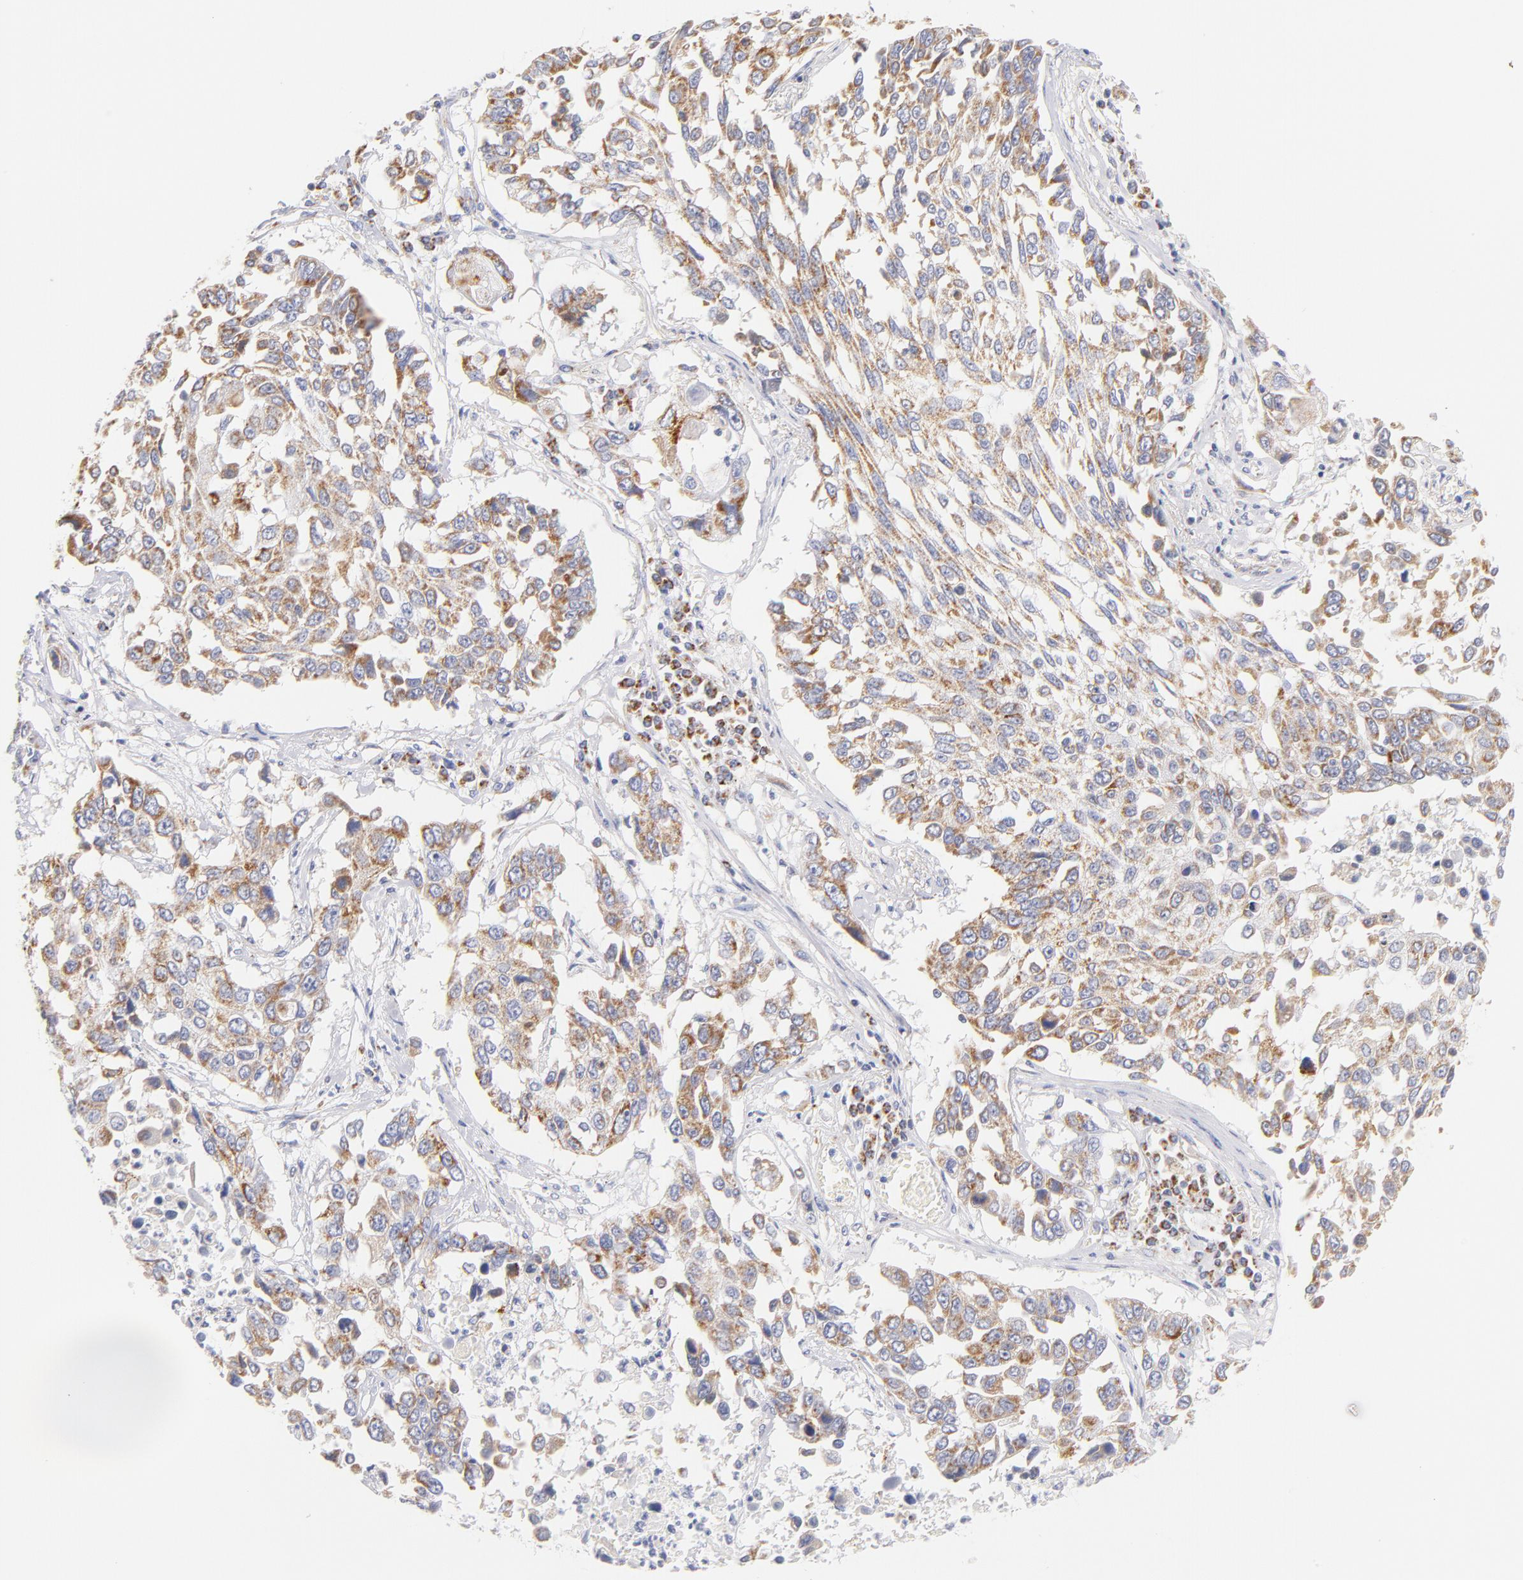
{"staining": {"intensity": "moderate", "quantity": ">75%", "location": "cytoplasmic/membranous"}, "tissue": "lung cancer", "cell_type": "Tumor cells", "image_type": "cancer", "snomed": [{"axis": "morphology", "description": "Squamous cell carcinoma, NOS"}, {"axis": "topography", "description": "Lung"}], "caption": "IHC staining of lung cancer (squamous cell carcinoma), which displays medium levels of moderate cytoplasmic/membranous expression in approximately >75% of tumor cells indicating moderate cytoplasmic/membranous protein expression. The staining was performed using DAB (3,3'-diaminobenzidine) (brown) for protein detection and nuclei were counterstained in hematoxylin (blue).", "gene": "AIFM1", "patient": {"sex": "male", "age": 71}}